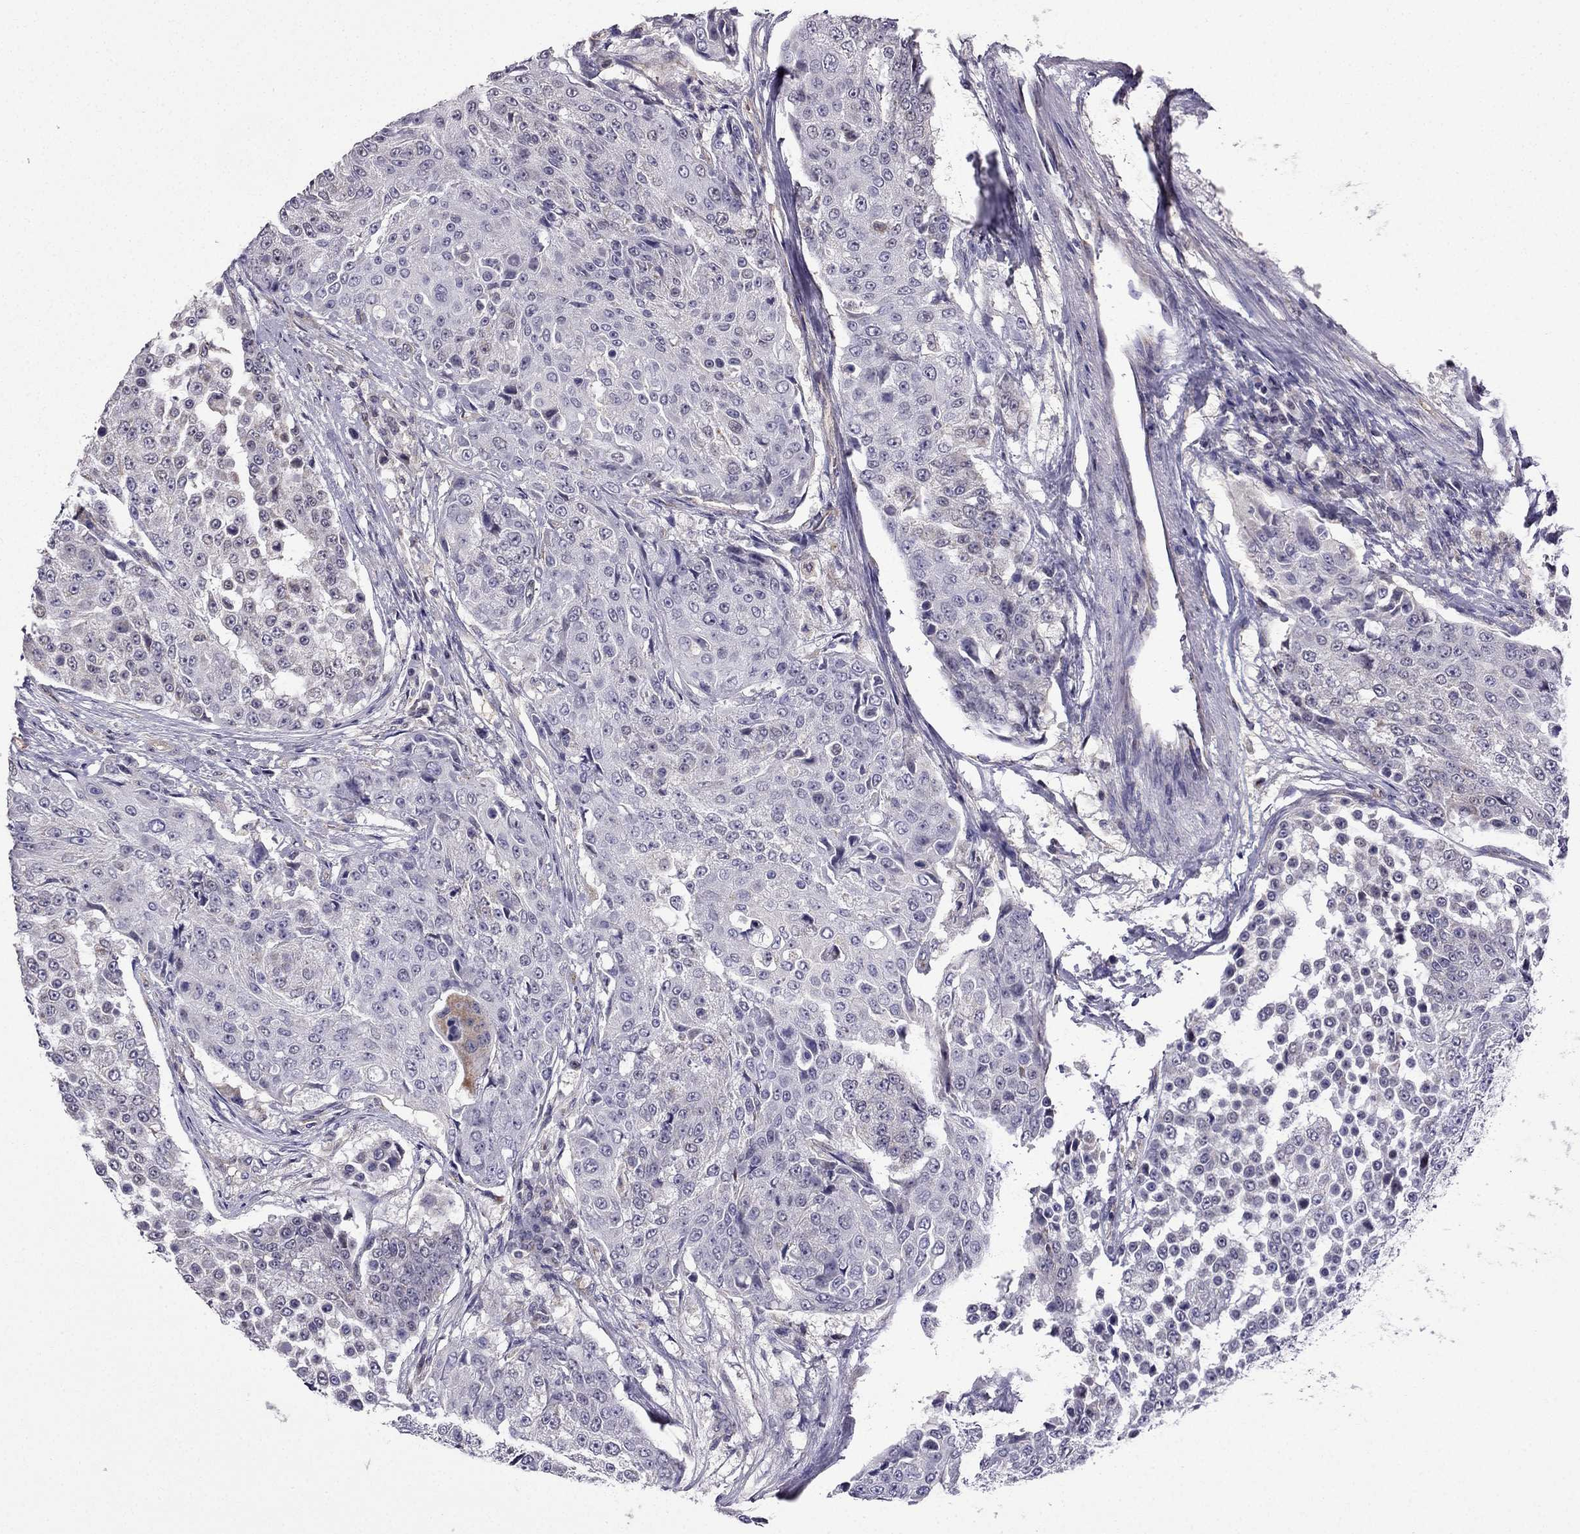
{"staining": {"intensity": "negative", "quantity": "none", "location": "none"}, "tissue": "urothelial cancer", "cell_type": "Tumor cells", "image_type": "cancer", "snomed": [{"axis": "morphology", "description": "Urothelial carcinoma, High grade"}, {"axis": "topography", "description": "Urinary bladder"}], "caption": "Immunohistochemical staining of human urothelial cancer displays no significant positivity in tumor cells.", "gene": "SLC6A2", "patient": {"sex": "female", "age": 63}}